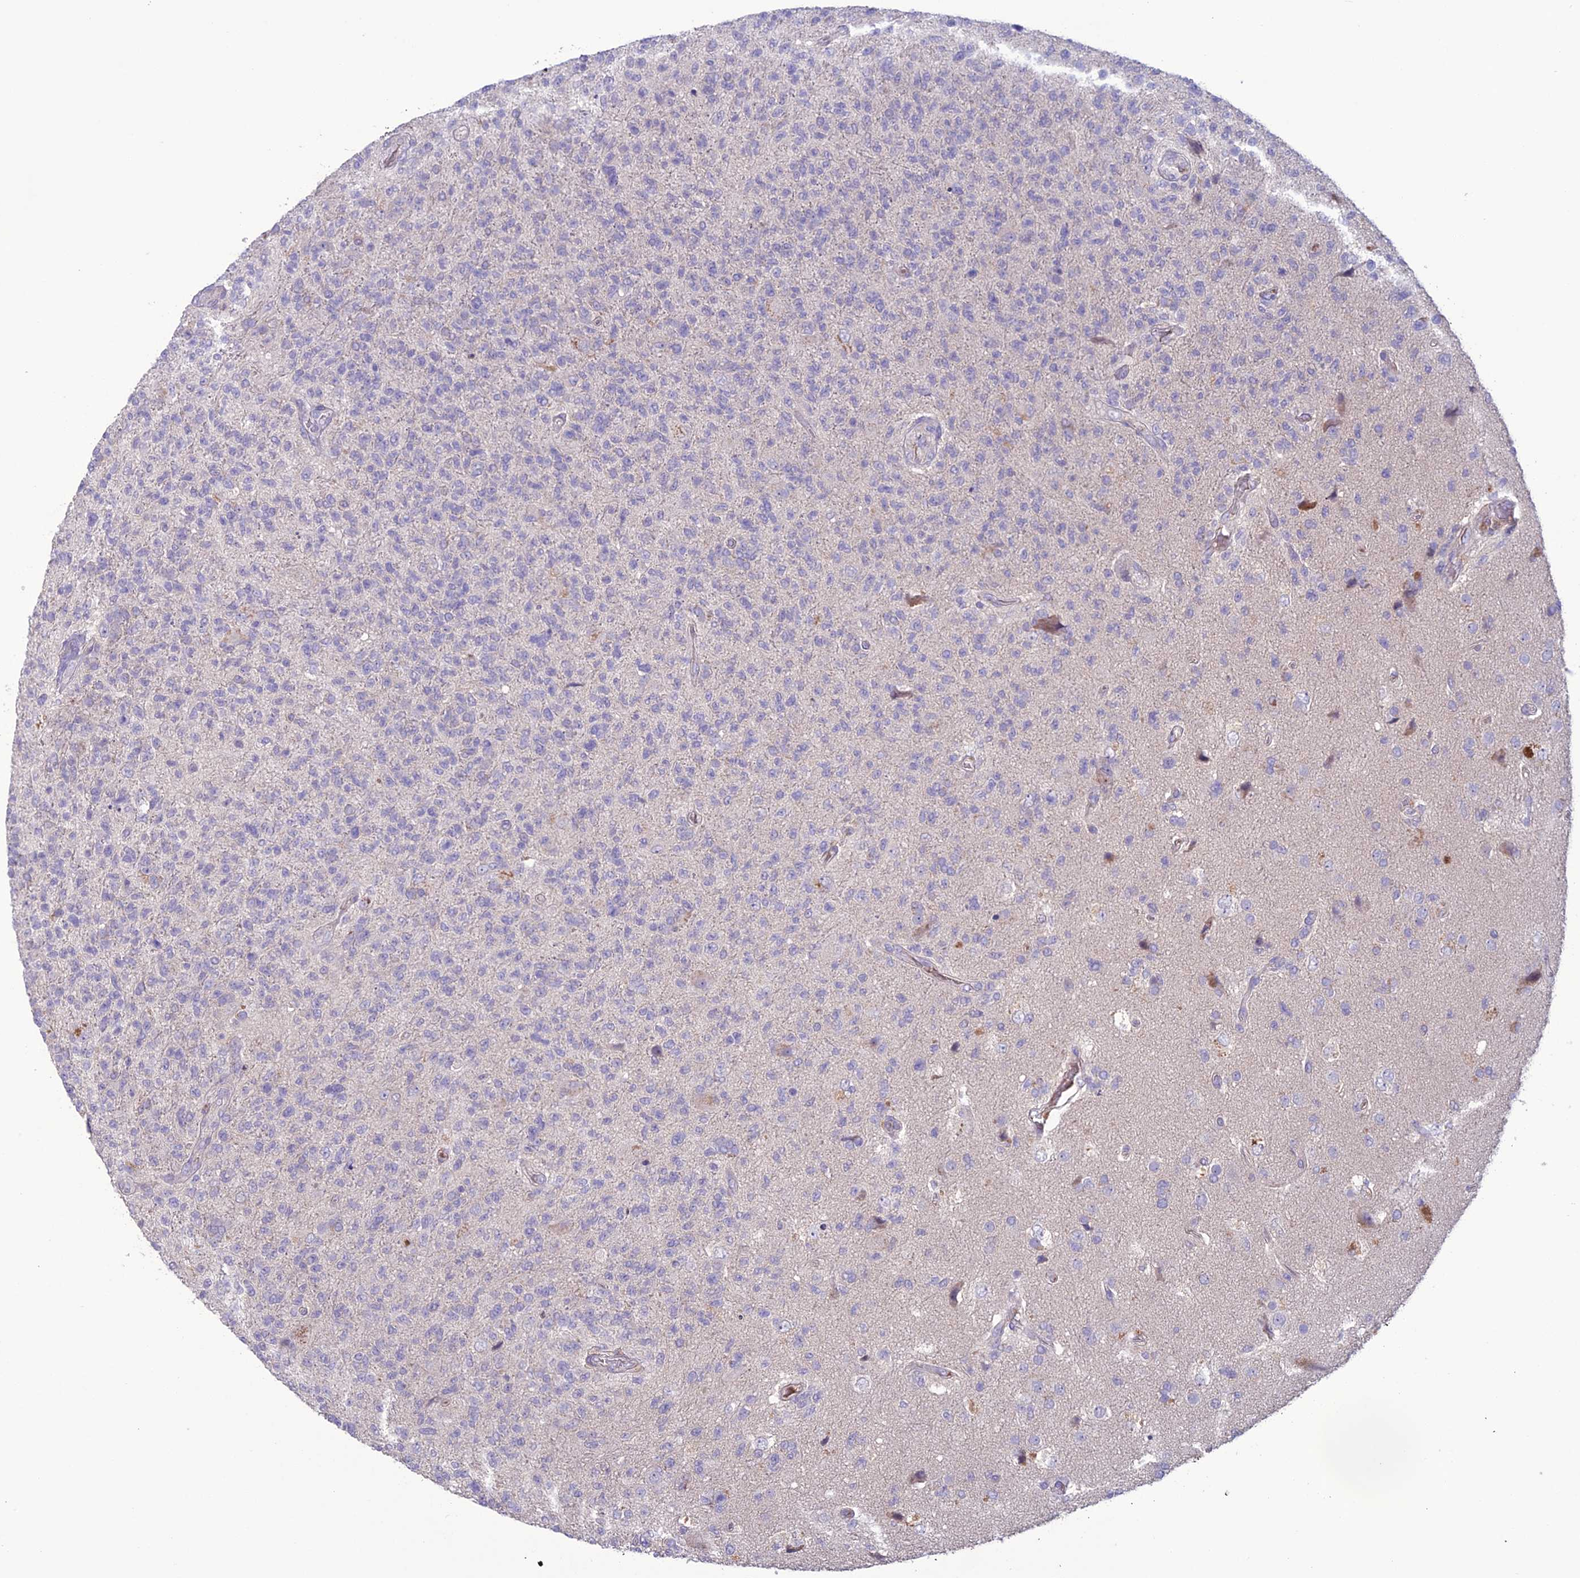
{"staining": {"intensity": "negative", "quantity": "none", "location": "none"}, "tissue": "glioma", "cell_type": "Tumor cells", "image_type": "cancer", "snomed": [{"axis": "morphology", "description": "Glioma, malignant, High grade"}, {"axis": "topography", "description": "Brain"}], "caption": "A high-resolution image shows immunohistochemistry staining of glioma, which shows no significant staining in tumor cells. Brightfield microscopy of IHC stained with DAB (brown) and hematoxylin (blue), captured at high magnification.", "gene": "C2orf76", "patient": {"sex": "male", "age": 56}}